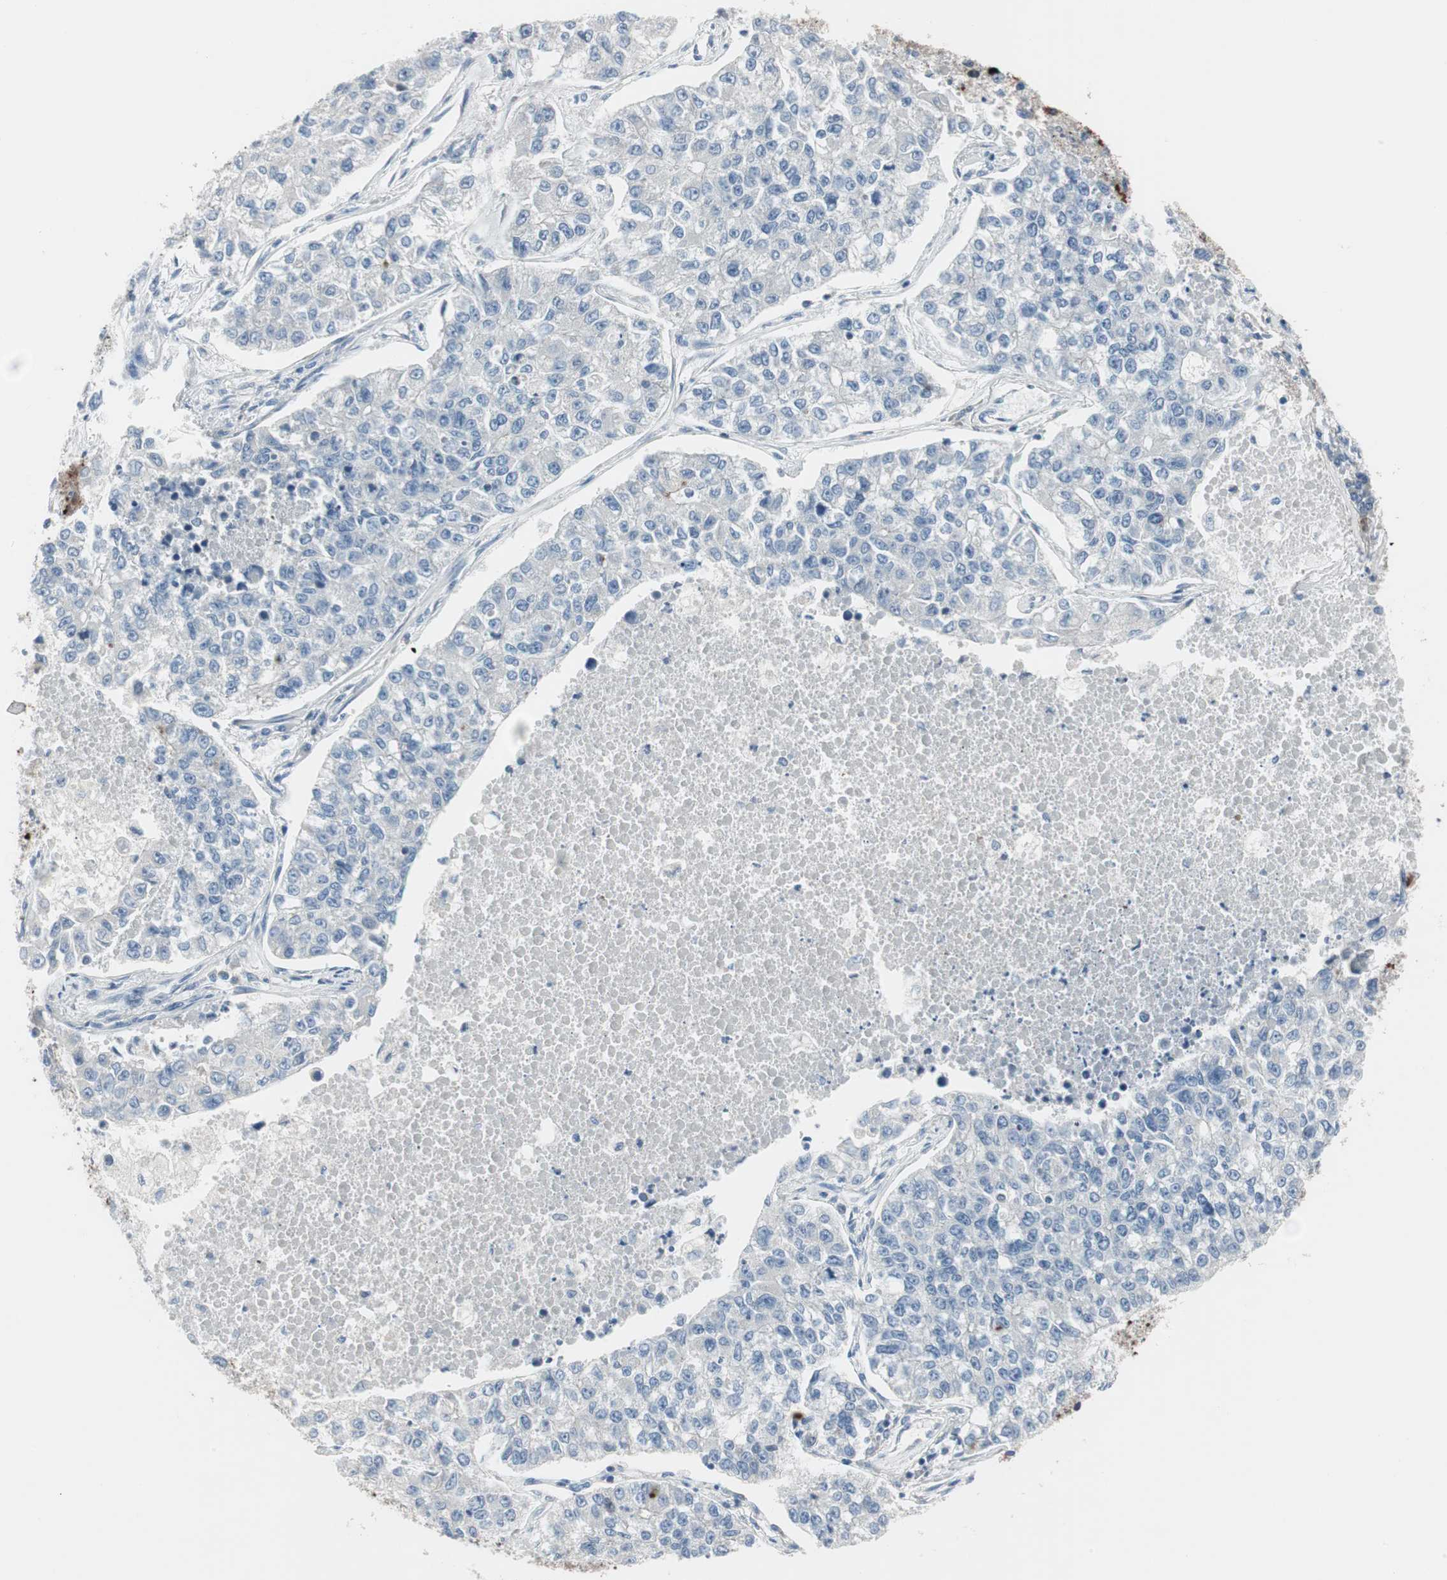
{"staining": {"intensity": "negative", "quantity": "none", "location": "none"}, "tissue": "lung cancer", "cell_type": "Tumor cells", "image_type": "cancer", "snomed": [{"axis": "morphology", "description": "Adenocarcinoma, NOS"}, {"axis": "topography", "description": "Lung"}], "caption": "This micrograph is of lung adenocarcinoma stained with IHC to label a protein in brown with the nuclei are counter-stained blue. There is no positivity in tumor cells.", "gene": "PIGR", "patient": {"sex": "male", "age": 49}}